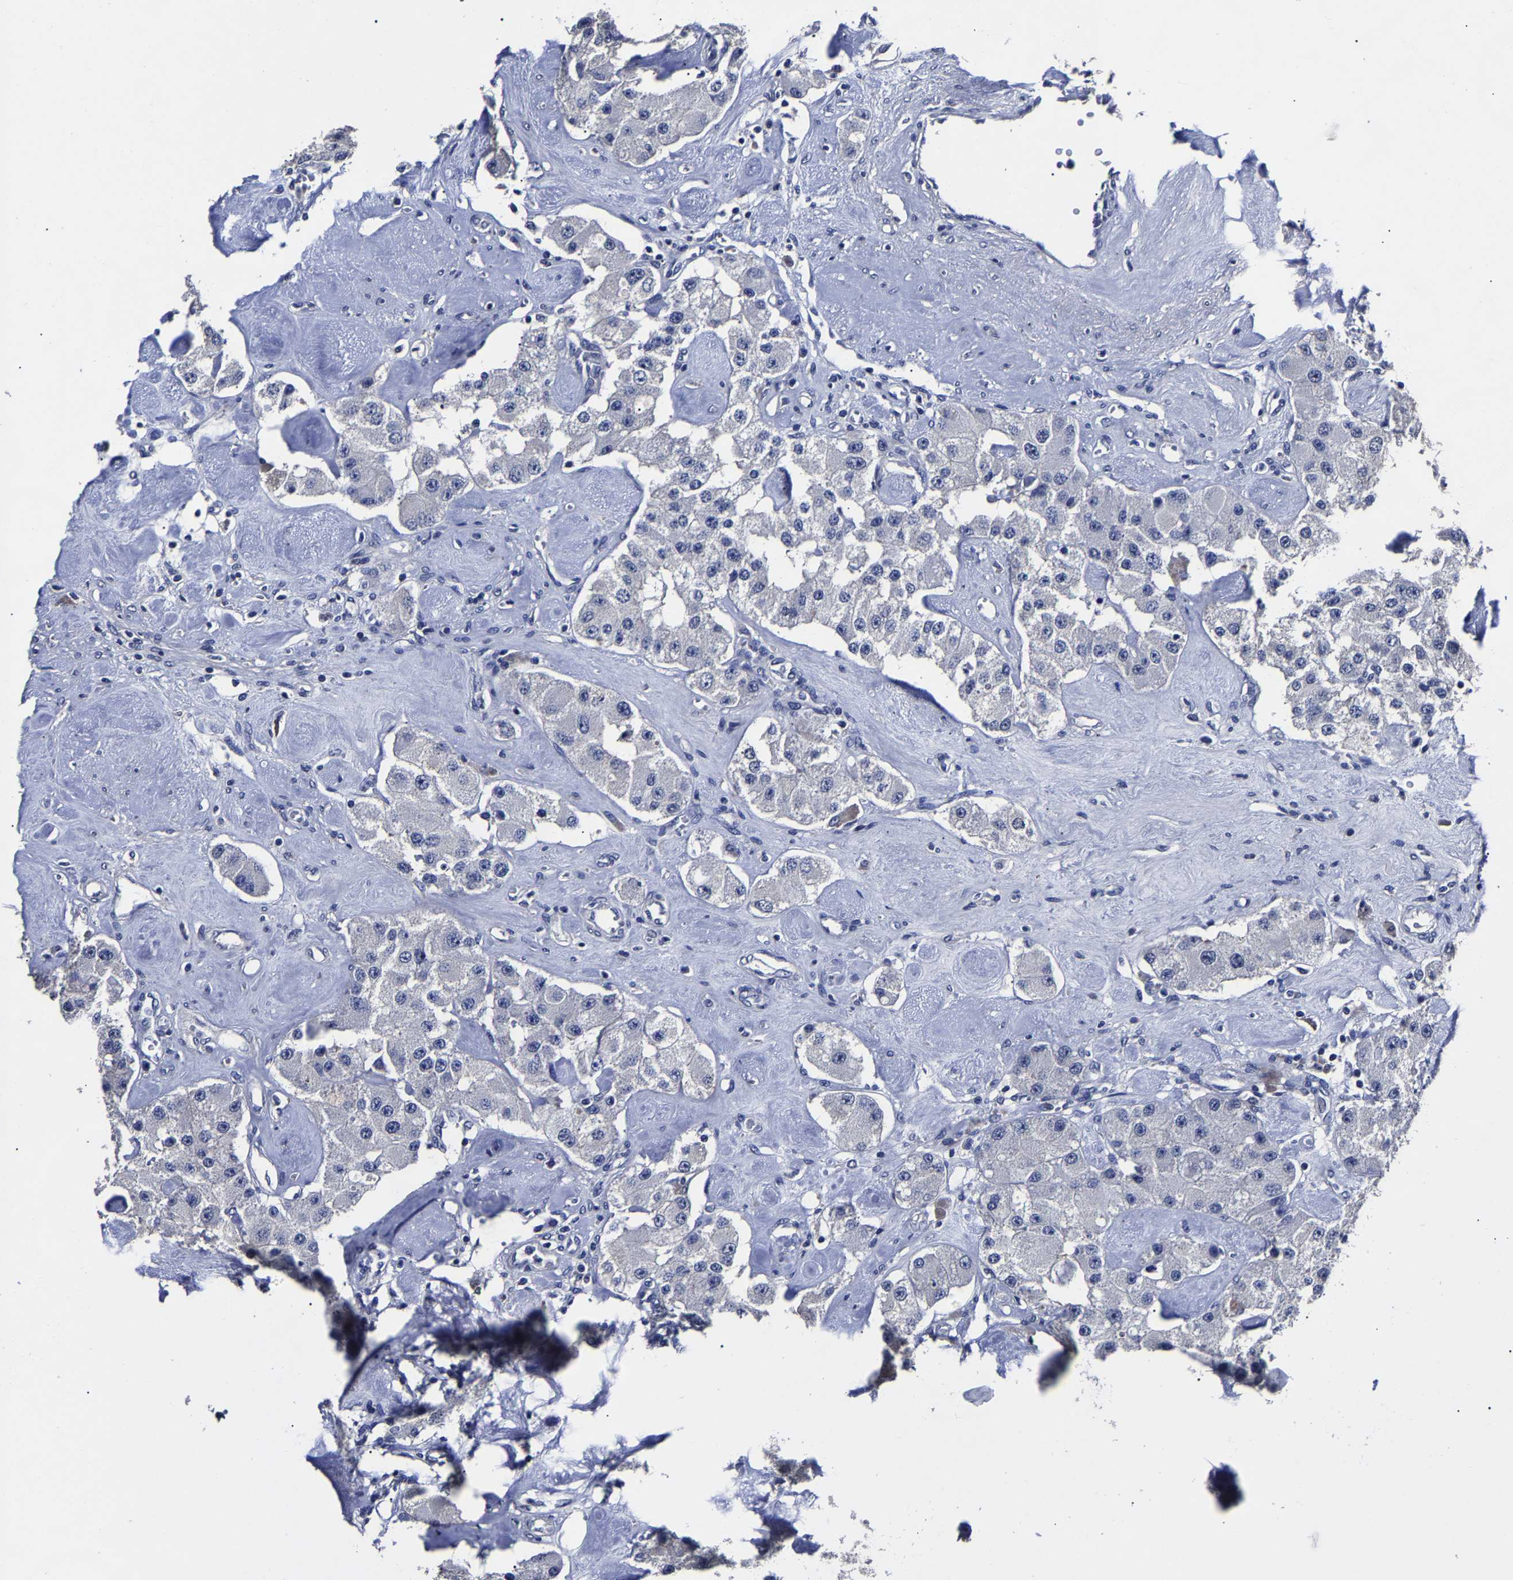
{"staining": {"intensity": "negative", "quantity": "none", "location": "none"}, "tissue": "carcinoid", "cell_type": "Tumor cells", "image_type": "cancer", "snomed": [{"axis": "morphology", "description": "Carcinoid, malignant, NOS"}, {"axis": "topography", "description": "Pancreas"}], "caption": "Protein analysis of malignant carcinoid displays no significant positivity in tumor cells.", "gene": "AKAP4", "patient": {"sex": "male", "age": 41}}